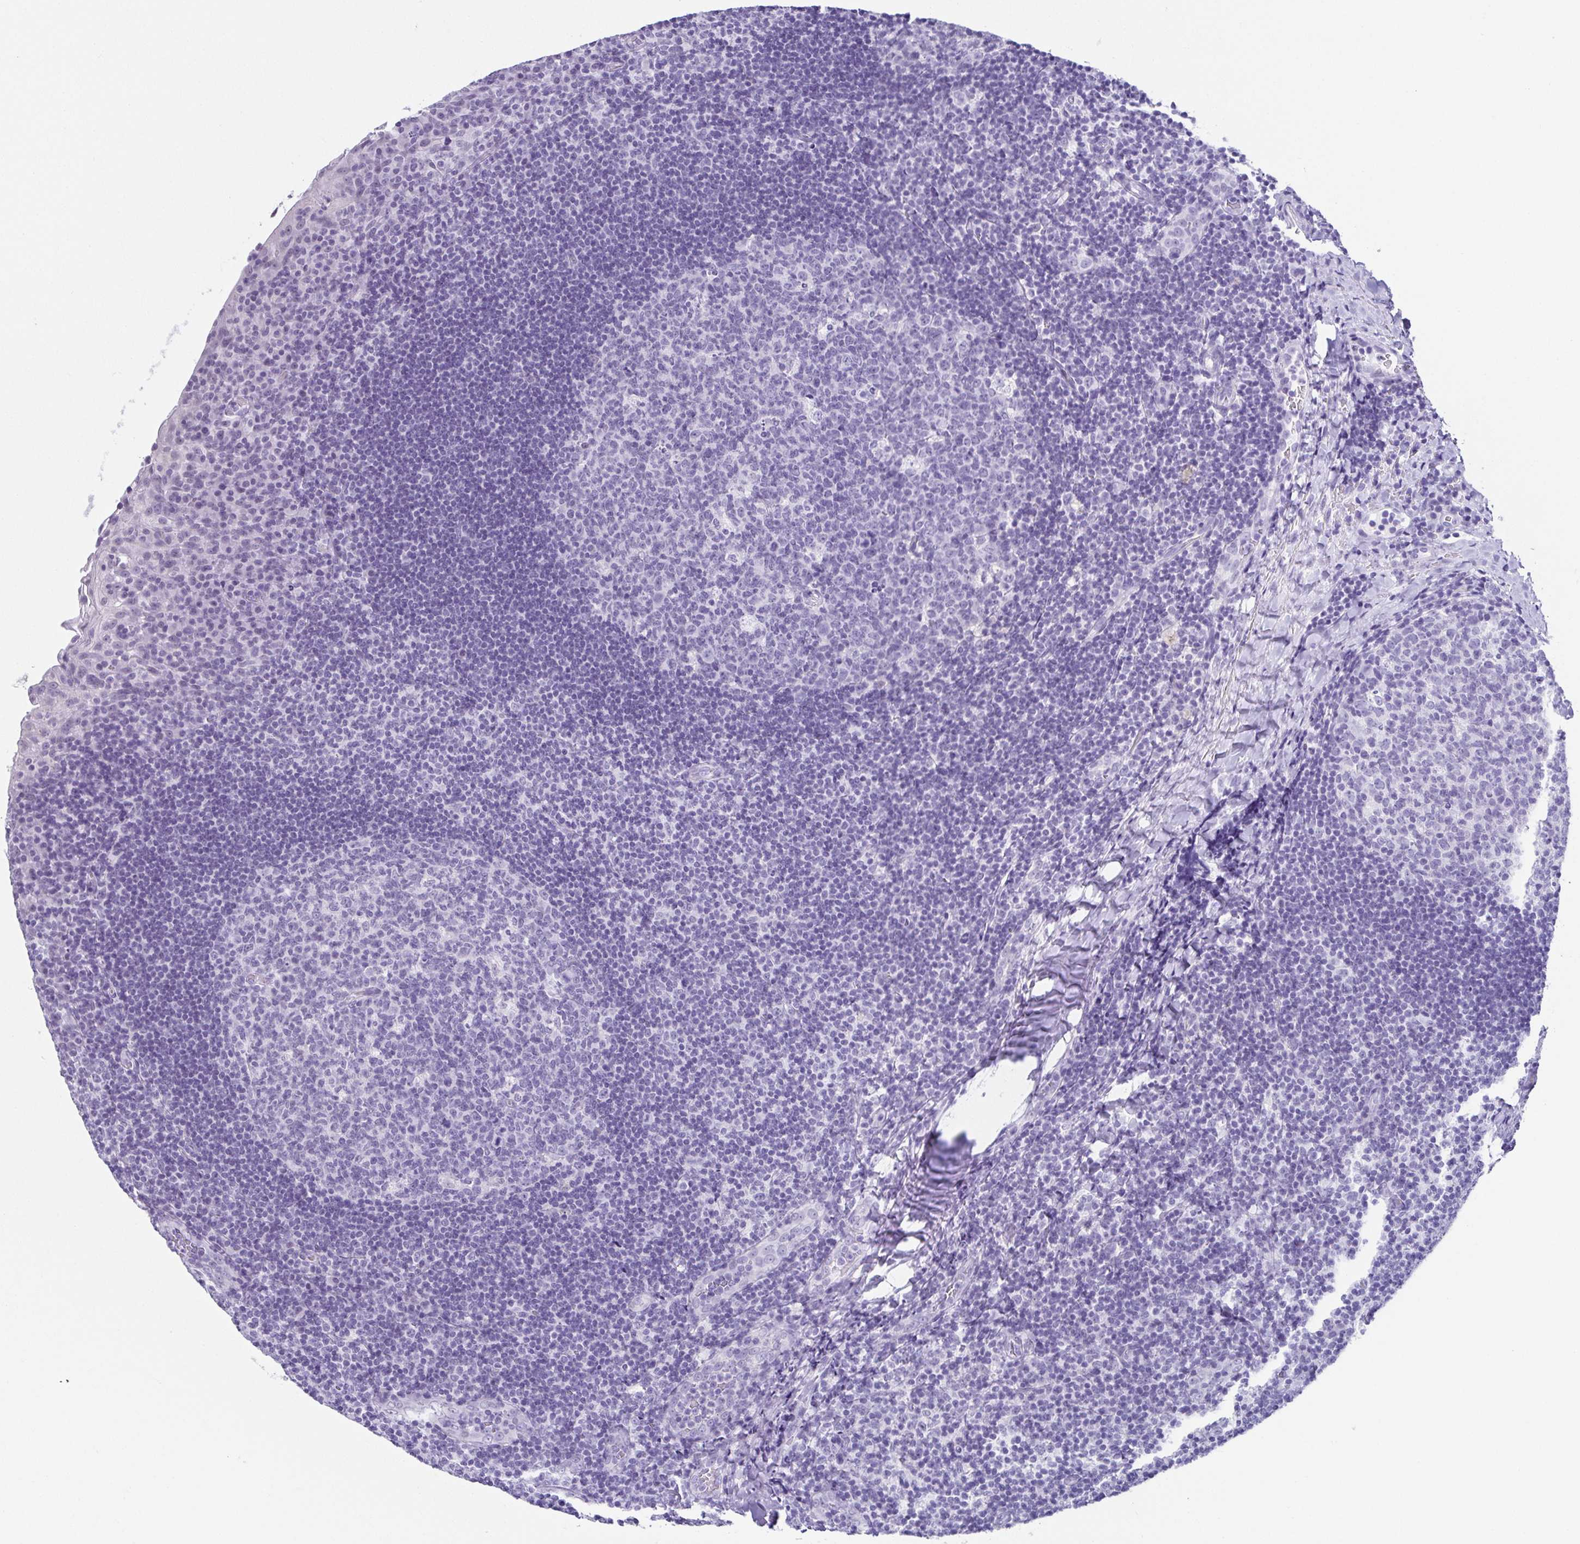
{"staining": {"intensity": "negative", "quantity": "none", "location": "none"}, "tissue": "tonsil", "cell_type": "Germinal center cells", "image_type": "normal", "snomed": [{"axis": "morphology", "description": "Normal tissue, NOS"}, {"axis": "topography", "description": "Tonsil"}], "caption": "IHC photomicrograph of benign tonsil: tonsil stained with DAB exhibits no significant protein staining in germinal center cells. Nuclei are stained in blue.", "gene": "ESX1", "patient": {"sex": "male", "age": 17}}